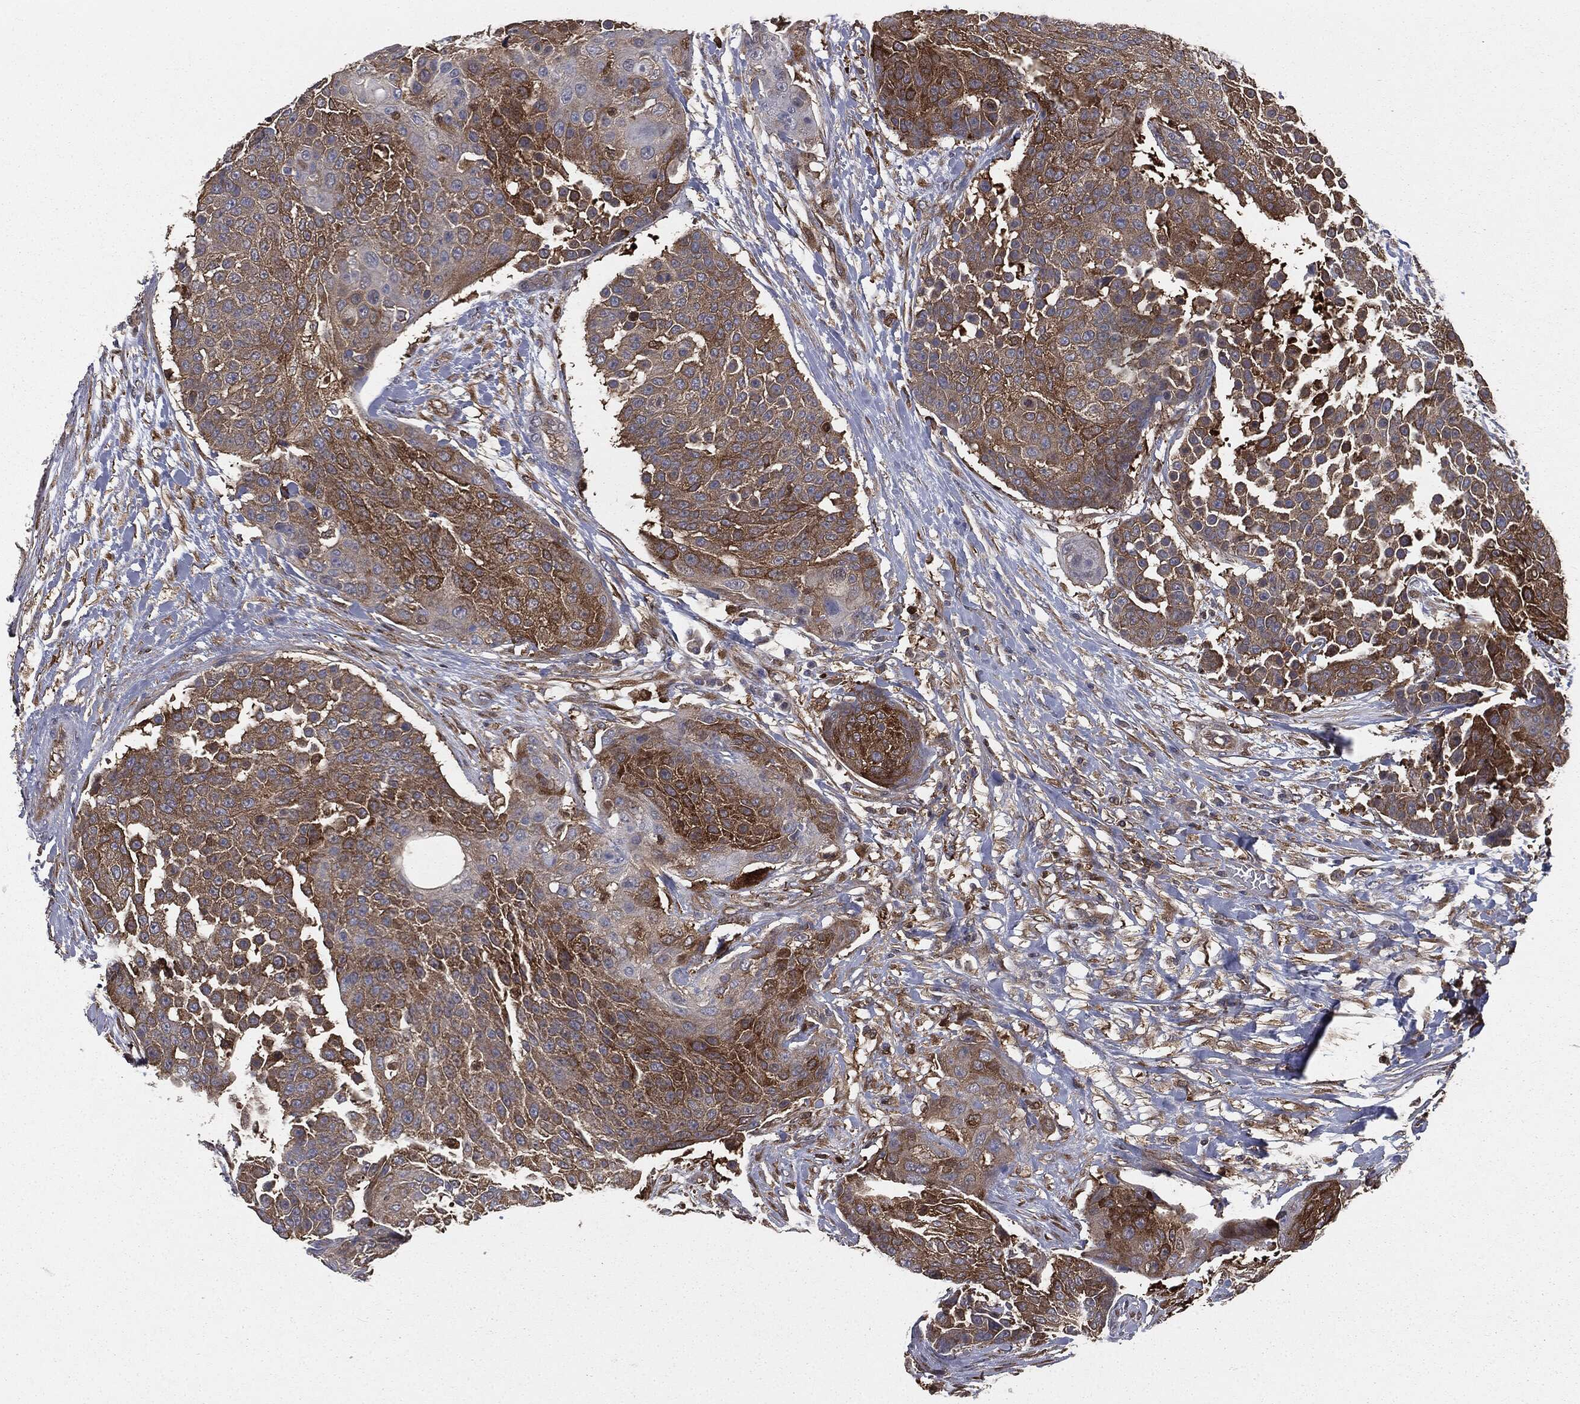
{"staining": {"intensity": "strong", "quantity": "25%-75%", "location": "cytoplasmic/membranous"}, "tissue": "urothelial cancer", "cell_type": "Tumor cells", "image_type": "cancer", "snomed": [{"axis": "morphology", "description": "Urothelial carcinoma, High grade"}, {"axis": "topography", "description": "Urinary bladder"}], "caption": "Strong cytoplasmic/membranous positivity for a protein is identified in about 25%-75% of tumor cells of urothelial carcinoma (high-grade) using IHC.", "gene": "GNB5", "patient": {"sex": "female", "age": 63}}